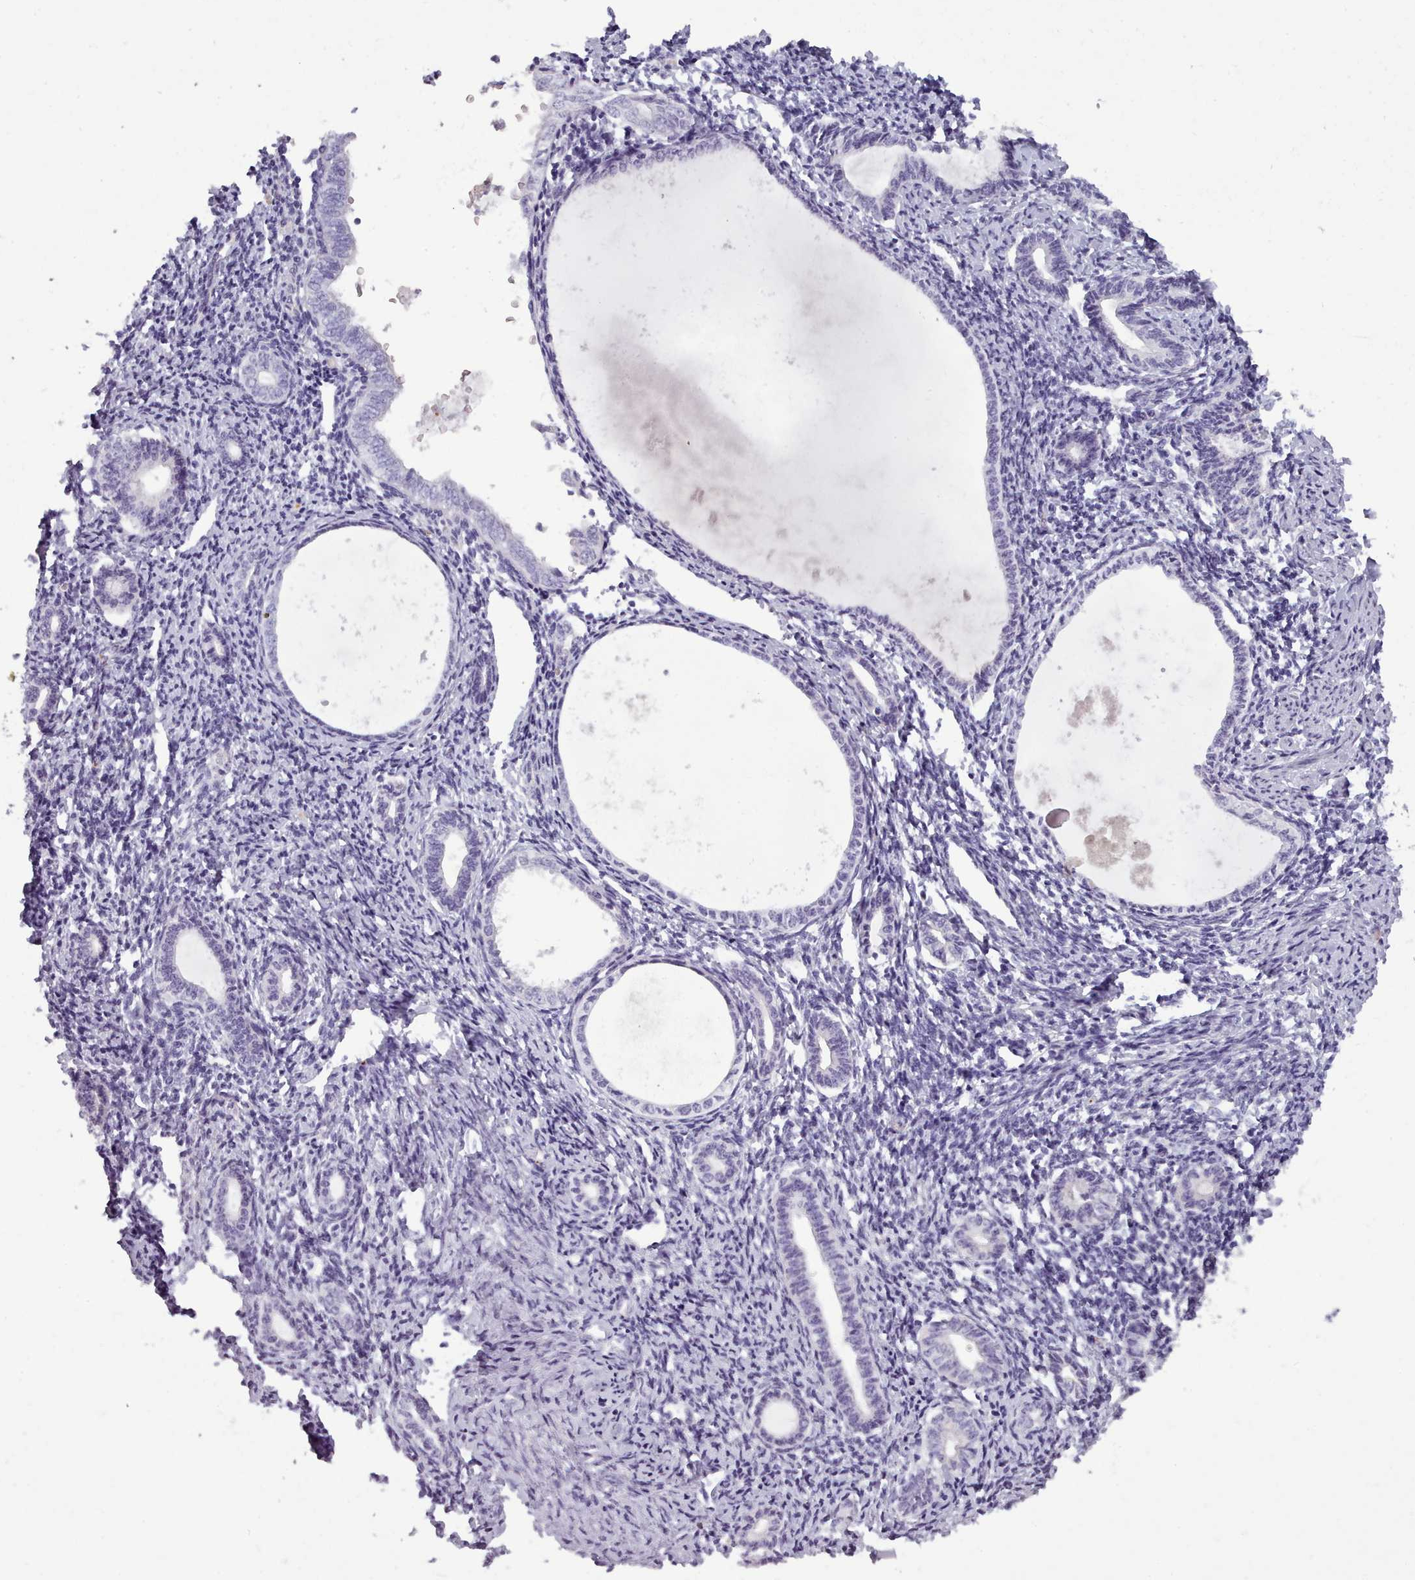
{"staining": {"intensity": "negative", "quantity": "none", "location": "none"}, "tissue": "endometrium", "cell_type": "Cells in endometrial stroma", "image_type": "normal", "snomed": [{"axis": "morphology", "description": "Normal tissue, NOS"}, {"axis": "topography", "description": "Endometrium"}], "caption": "DAB immunohistochemical staining of benign human endometrium shows no significant staining in cells in endometrial stroma.", "gene": "NDST2", "patient": {"sex": "female", "age": 63}}